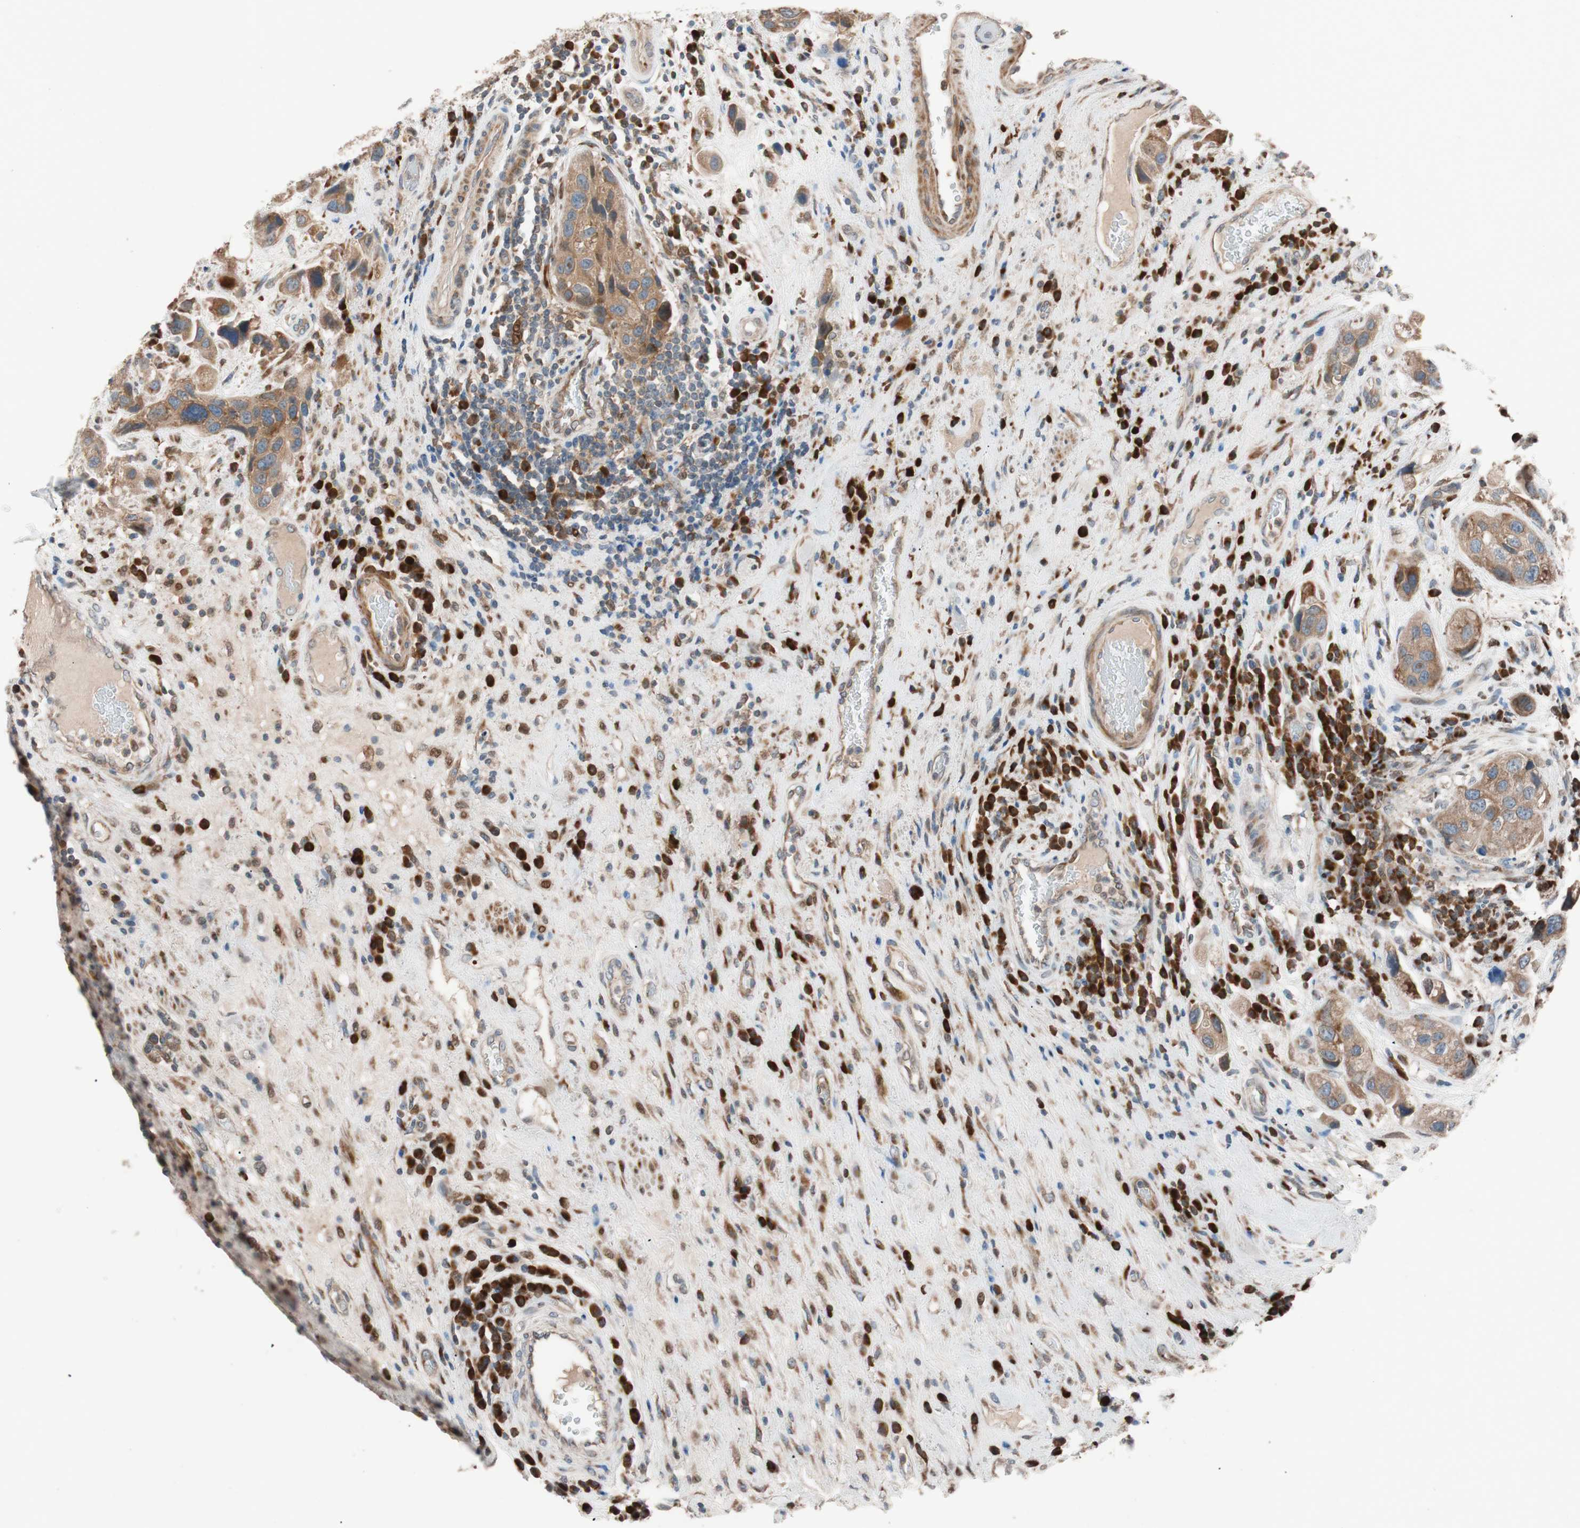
{"staining": {"intensity": "moderate", "quantity": ">75%", "location": "cytoplasmic/membranous"}, "tissue": "urothelial cancer", "cell_type": "Tumor cells", "image_type": "cancer", "snomed": [{"axis": "morphology", "description": "Urothelial carcinoma, High grade"}, {"axis": "topography", "description": "Urinary bladder"}], "caption": "High-grade urothelial carcinoma was stained to show a protein in brown. There is medium levels of moderate cytoplasmic/membranous staining in approximately >75% of tumor cells. (IHC, brightfield microscopy, high magnification).", "gene": "FAAH", "patient": {"sex": "female", "age": 64}}